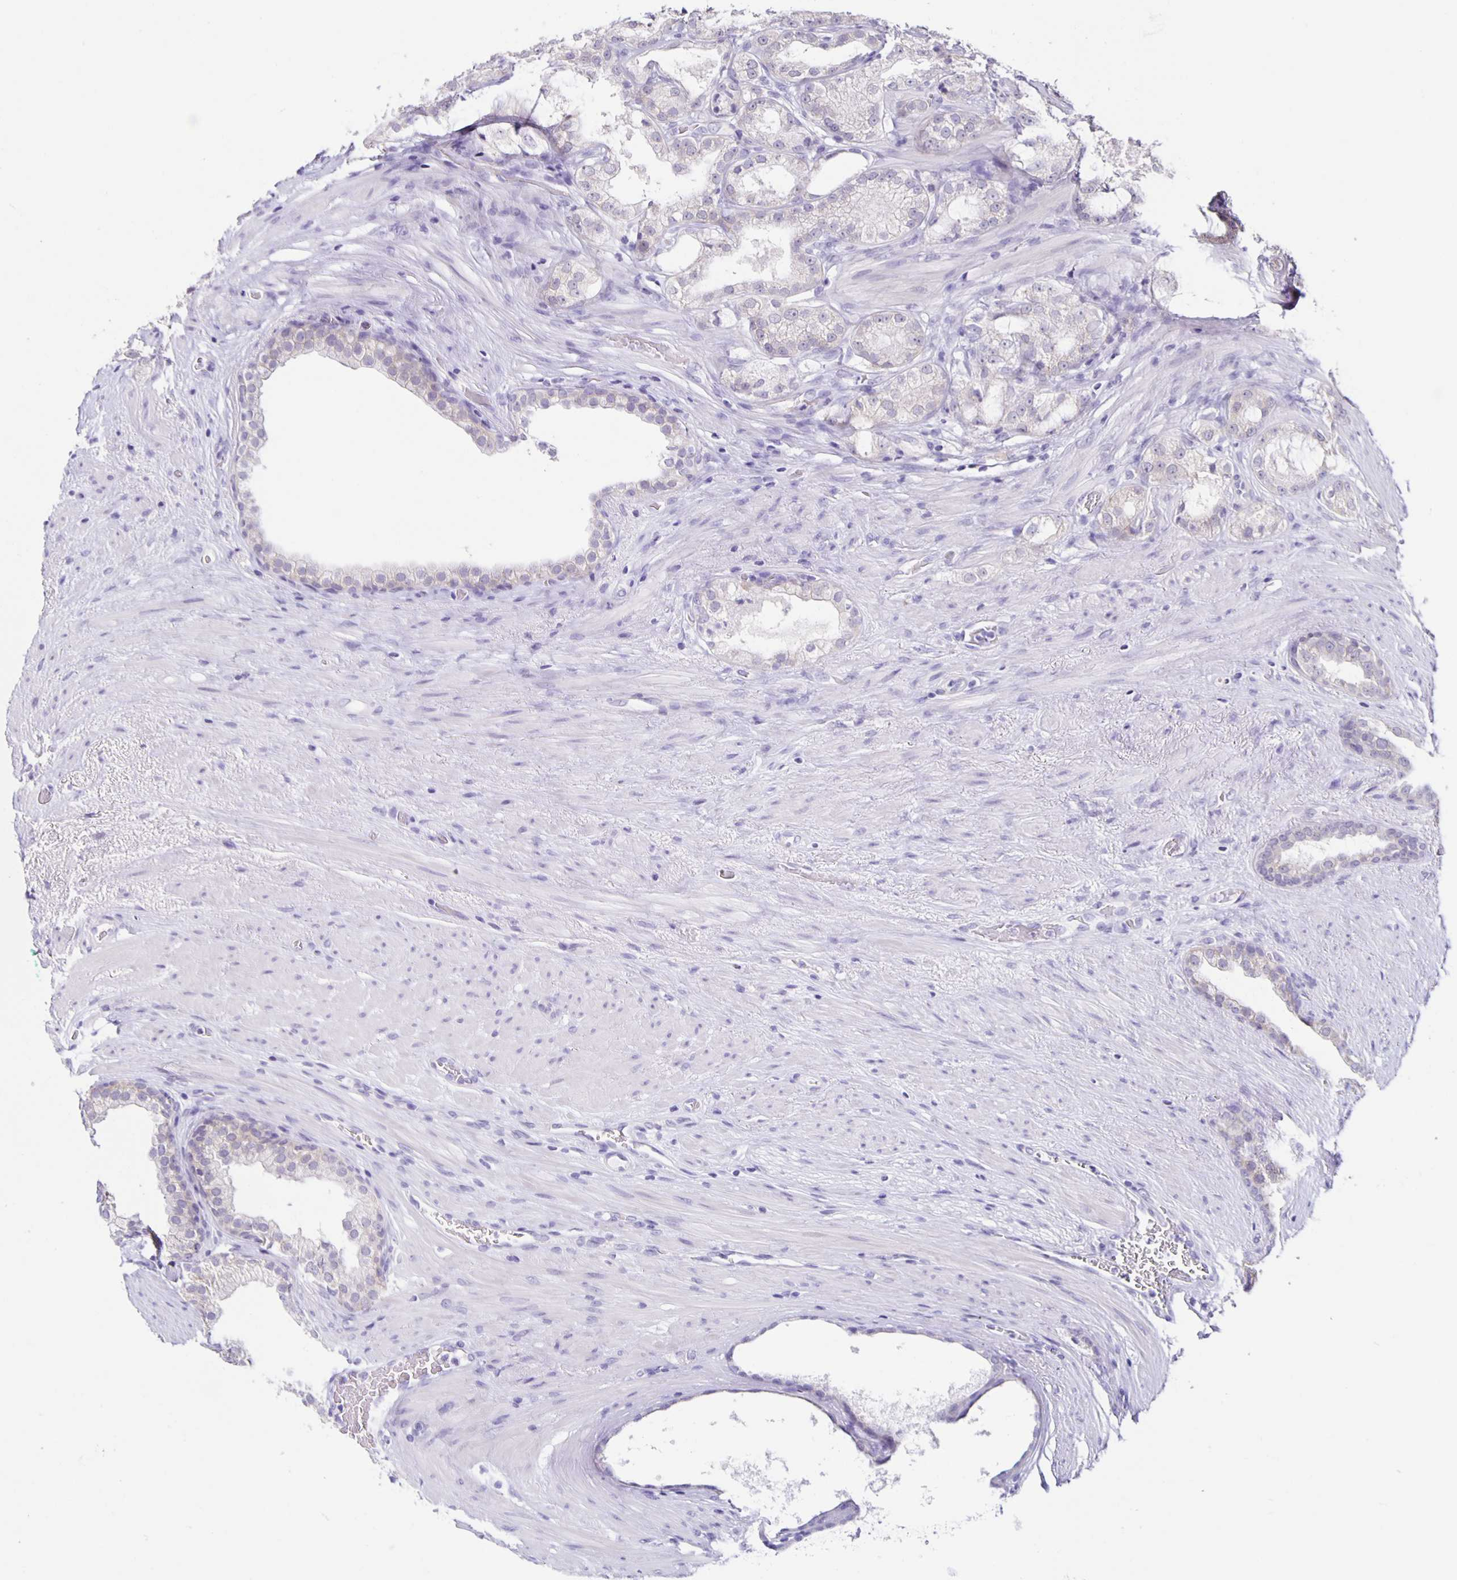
{"staining": {"intensity": "negative", "quantity": "none", "location": "none"}, "tissue": "prostate cancer", "cell_type": "Tumor cells", "image_type": "cancer", "snomed": [{"axis": "morphology", "description": "Adenocarcinoma, High grade"}, {"axis": "topography", "description": "Prostate"}], "caption": "DAB (3,3'-diaminobenzidine) immunohistochemical staining of prostate cancer (high-grade adenocarcinoma) reveals no significant staining in tumor cells. (Immunohistochemistry, brightfield microscopy, high magnification).", "gene": "SLC12A3", "patient": {"sex": "male", "age": 65}}